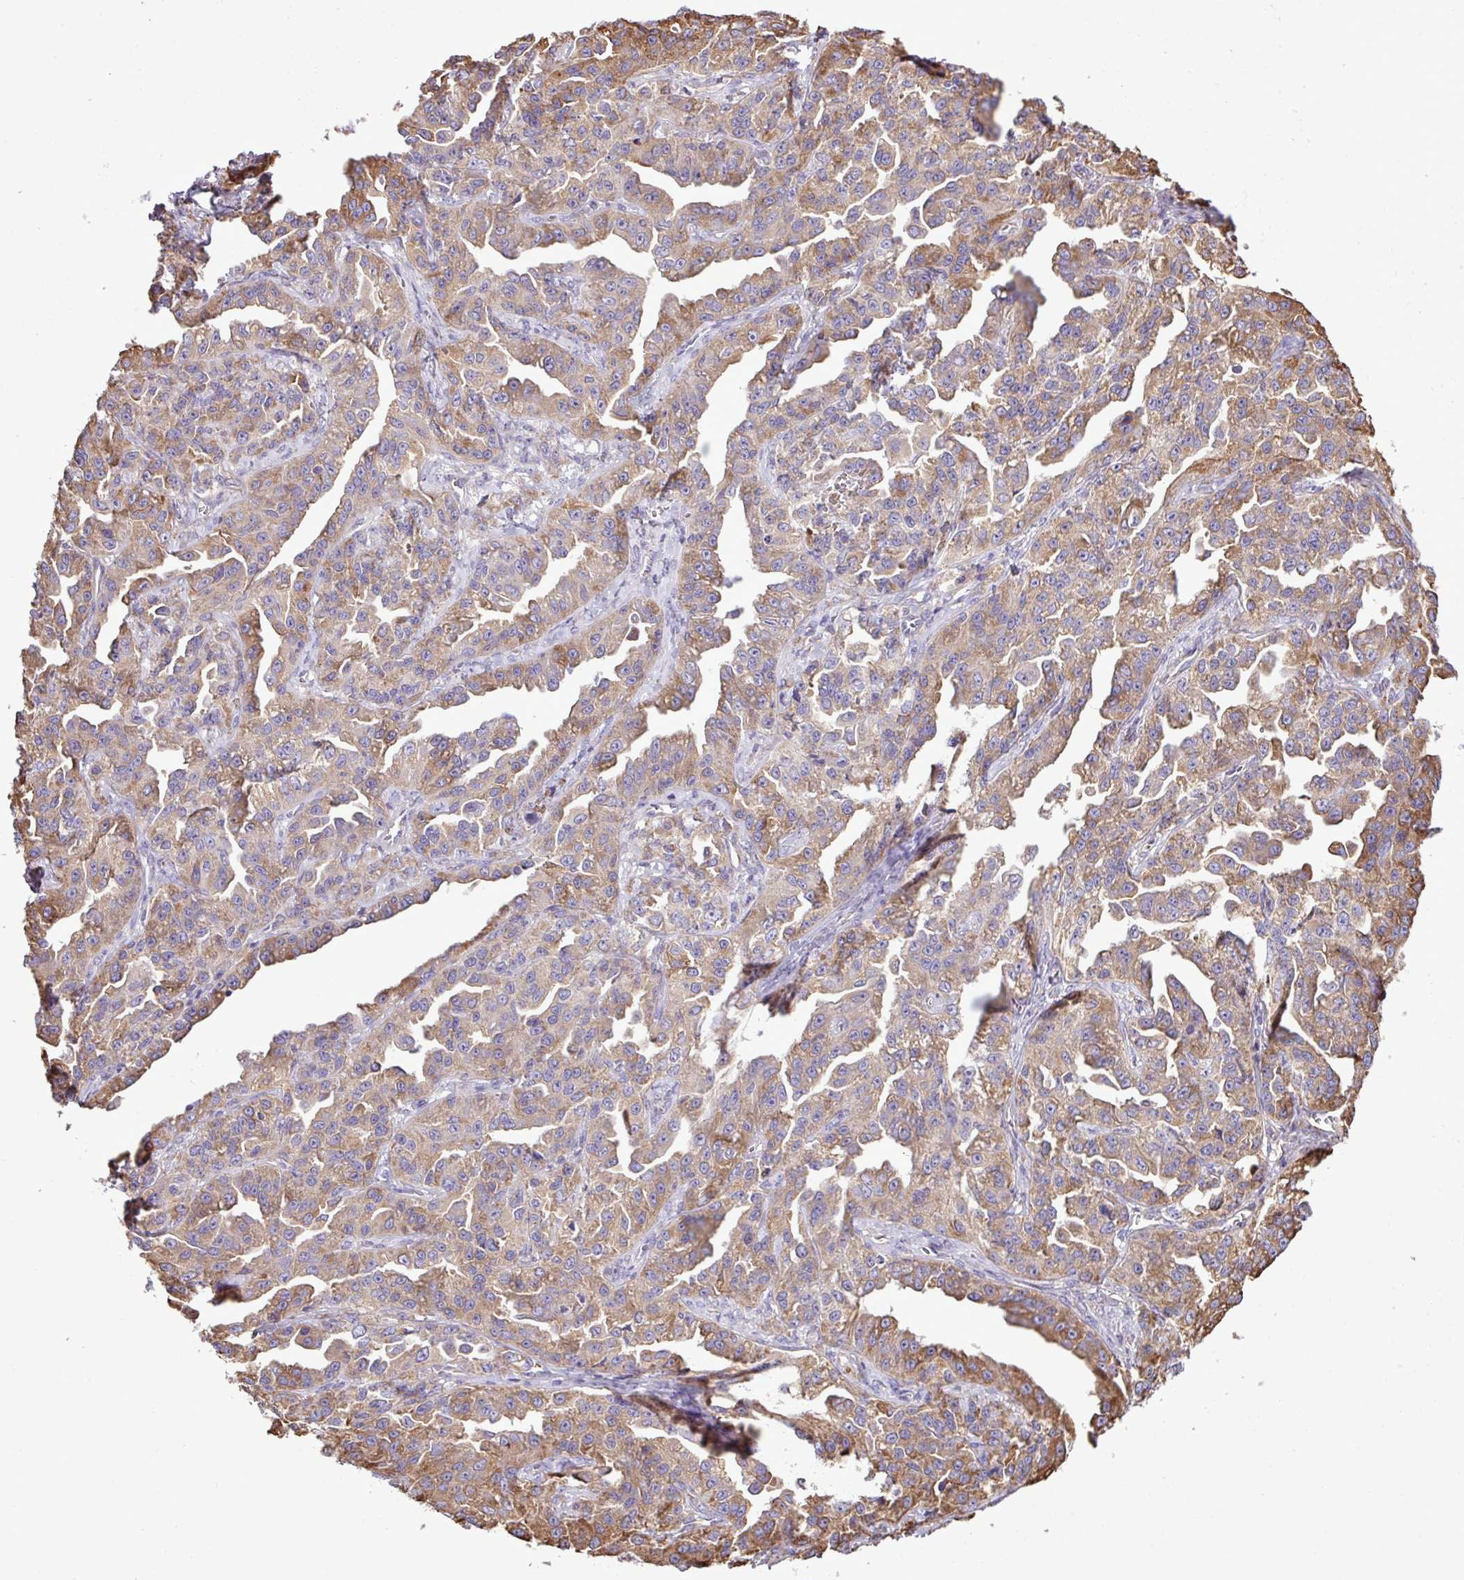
{"staining": {"intensity": "moderate", "quantity": ">75%", "location": "cytoplasmic/membranous"}, "tissue": "ovarian cancer", "cell_type": "Tumor cells", "image_type": "cancer", "snomed": [{"axis": "morphology", "description": "Cystadenocarcinoma, serous, NOS"}, {"axis": "topography", "description": "Ovary"}], "caption": "High-power microscopy captured an immunohistochemistry (IHC) image of ovarian cancer (serous cystadenocarcinoma), revealing moderate cytoplasmic/membranous expression in approximately >75% of tumor cells. The staining is performed using DAB (3,3'-diaminobenzidine) brown chromogen to label protein expression. The nuclei are counter-stained blue using hematoxylin.", "gene": "ZSCAN5A", "patient": {"sex": "female", "age": 75}}